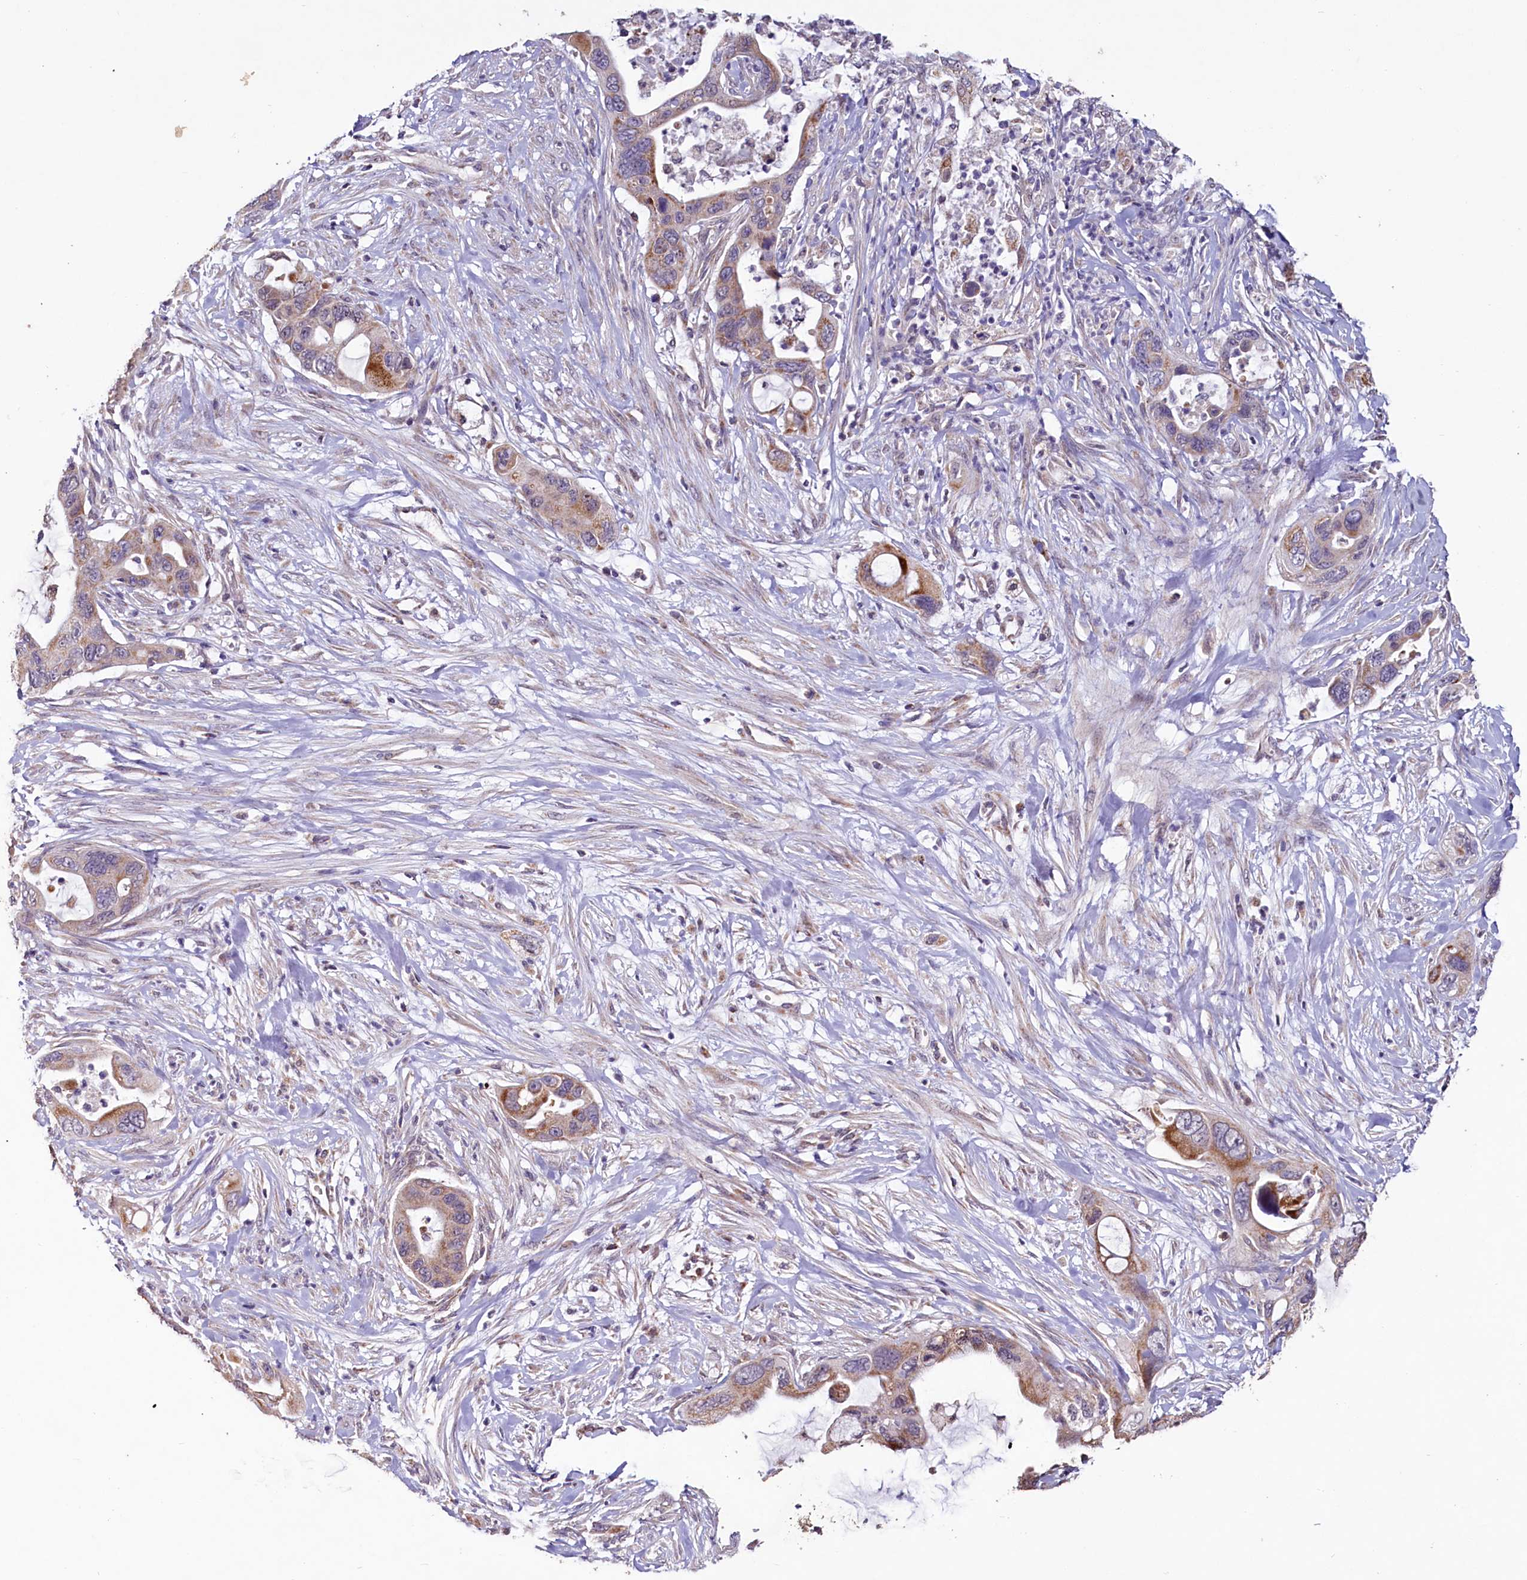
{"staining": {"intensity": "moderate", "quantity": ">75%", "location": "cytoplasmic/membranous"}, "tissue": "pancreatic cancer", "cell_type": "Tumor cells", "image_type": "cancer", "snomed": [{"axis": "morphology", "description": "Adenocarcinoma, NOS"}, {"axis": "topography", "description": "Pancreas"}], "caption": "Pancreatic cancer was stained to show a protein in brown. There is medium levels of moderate cytoplasmic/membranous staining in about >75% of tumor cells.", "gene": "PDE6D", "patient": {"sex": "female", "age": 71}}